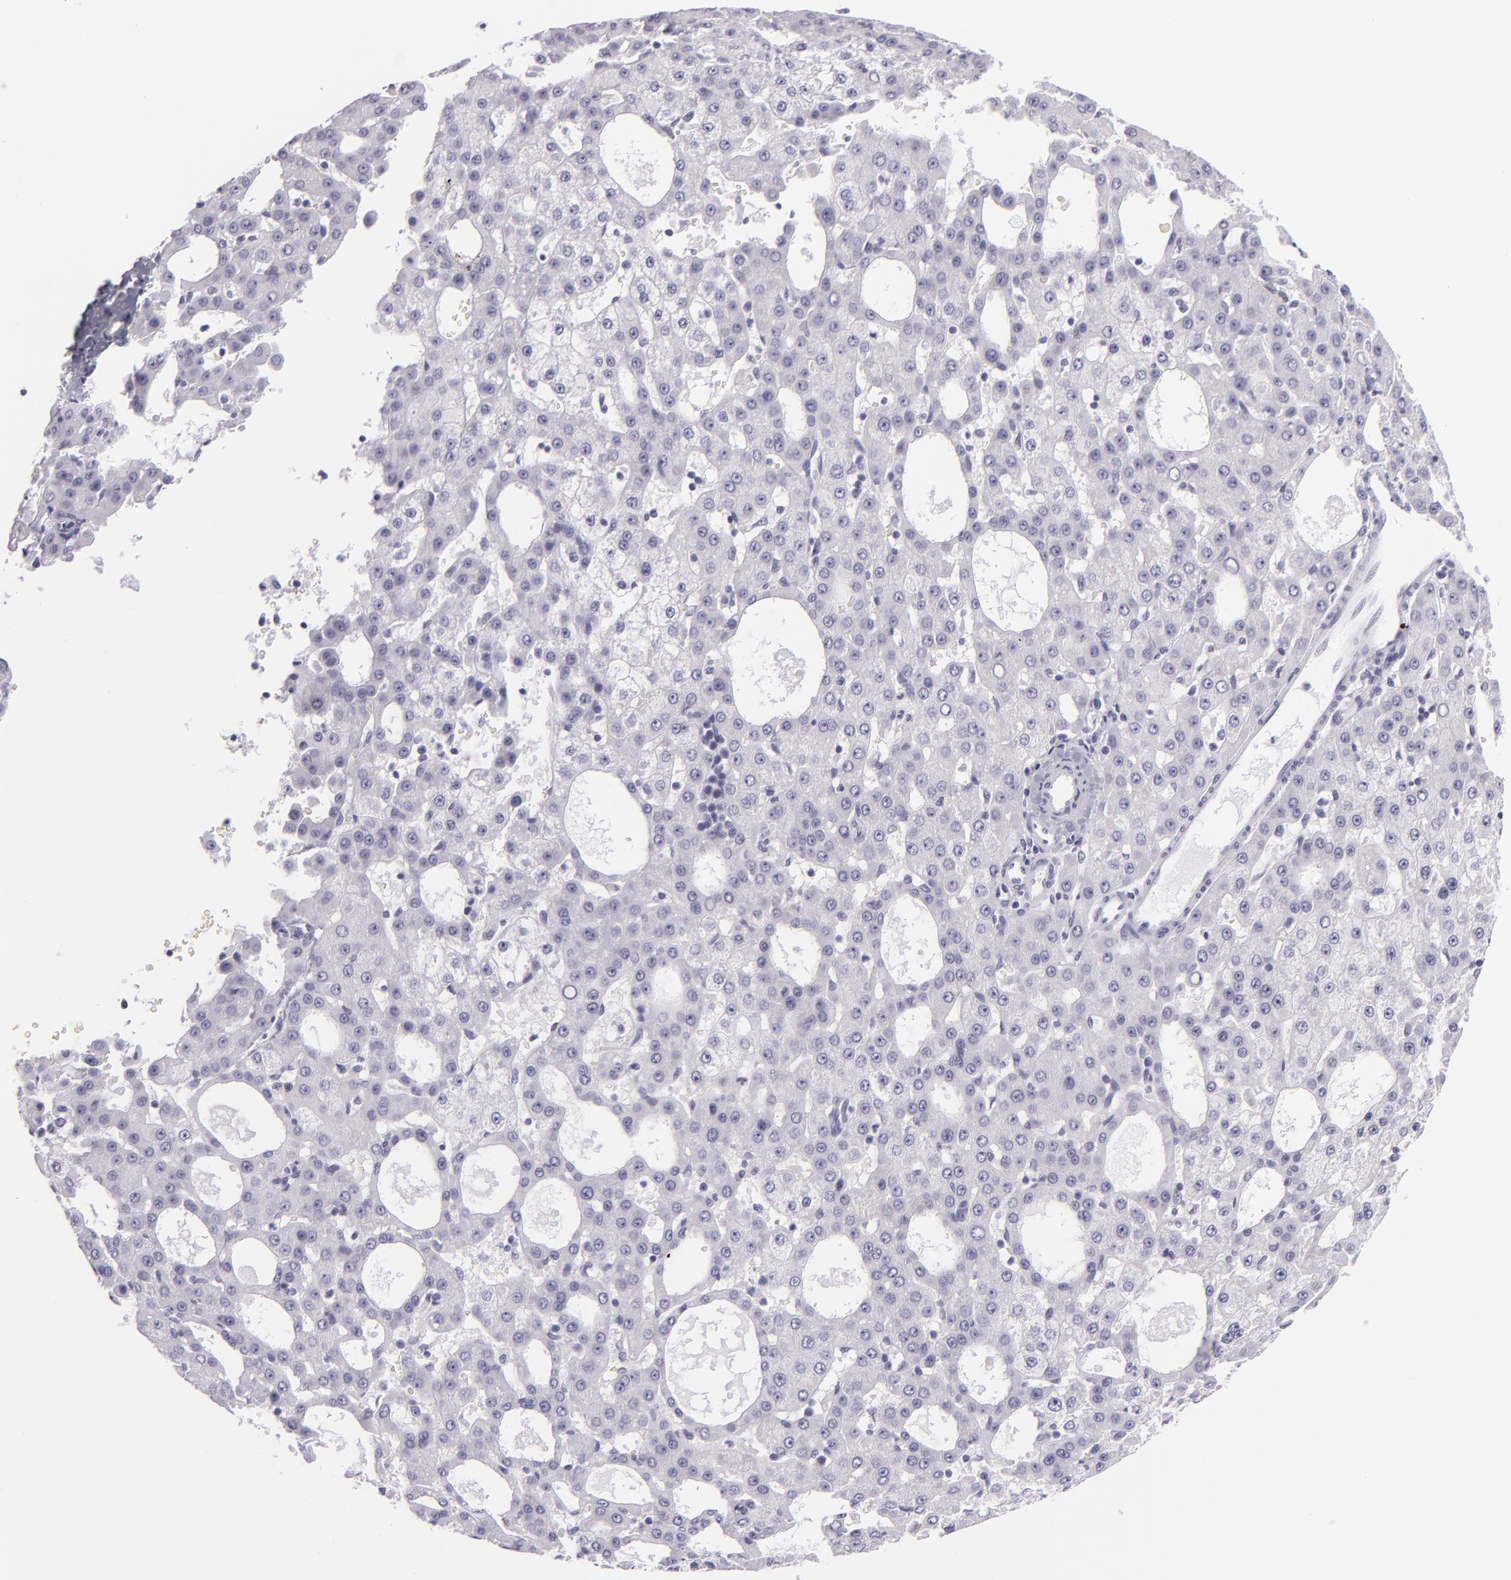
{"staining": {"intensity": "negative", "quantity": "none", "location": "none"}, "tissue": "liver cancer", "cell_type": "Tumor cells", "image_type": "cancer", "snomed": [{"axis": "morphology", "description": "Carcinoma, Hepatocellular, NOS"}, {"axis": "topography", "description": "Liver"}], "caption": "Liver cancer was stained to show a protein in brown. There is no significant expression in tumor cells.", "gene": "DLG4", "patient": {"sex": "male", "age": 47}}